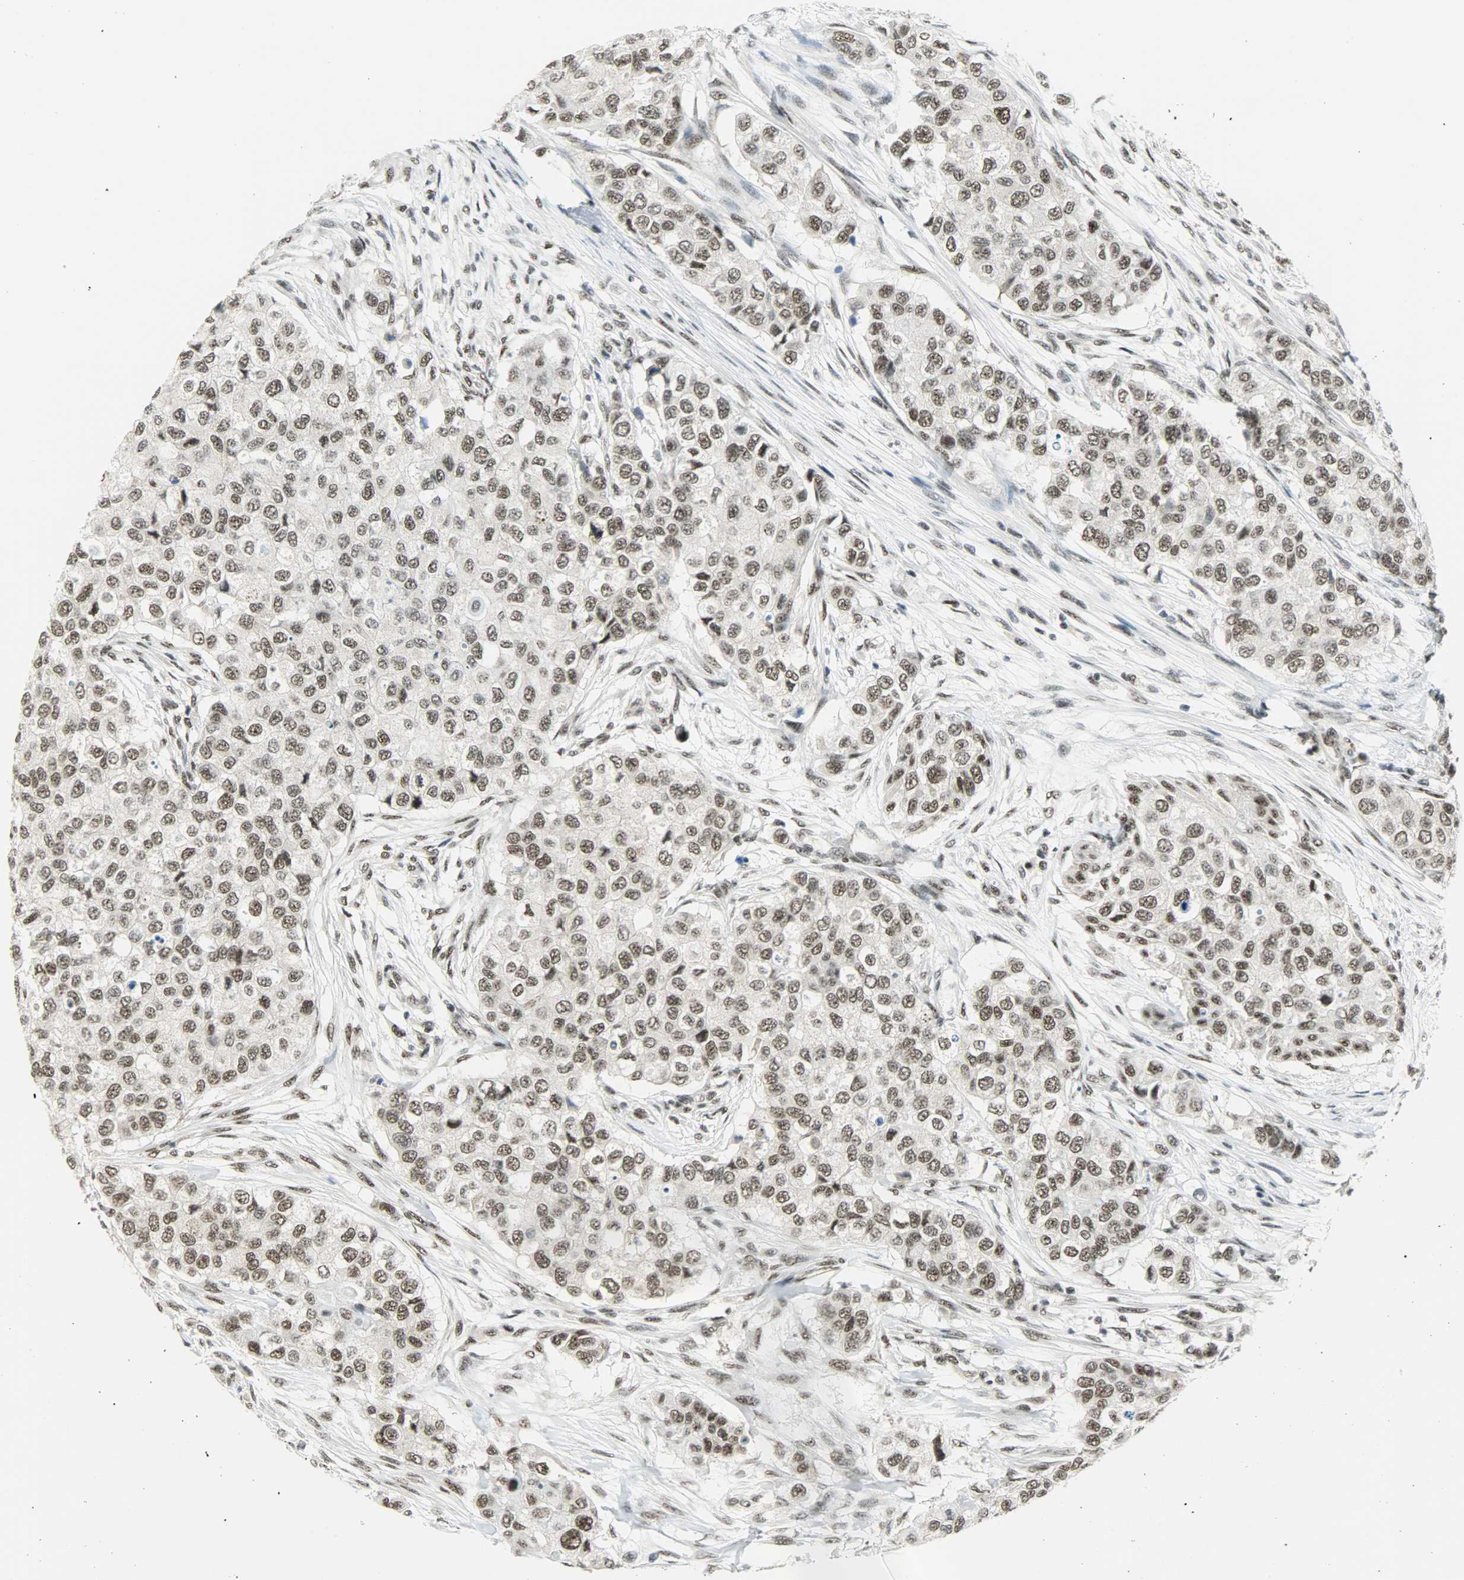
{"staining": {"intensity": "moderate", "quantity": ">75%", "location": "nuclear"}, "tissue": "breast cancer", "cell_type": "Tumor cells", "image_type": "cancer", "snomed": [{"axis": "morphology", "description": "Normal tissue, NOS"}, {"axis": "morphology", "description": "Duct carcinoma"}, {"axis": "topography", "description": "Breast"}], "caption": "Brown immunohistochemical staining in breast cancer exhibits moderate nuclear expression in about >75% of tumor cells.", "gene": "SUGP1", "patient": {"sex": "female", "age": 49}}